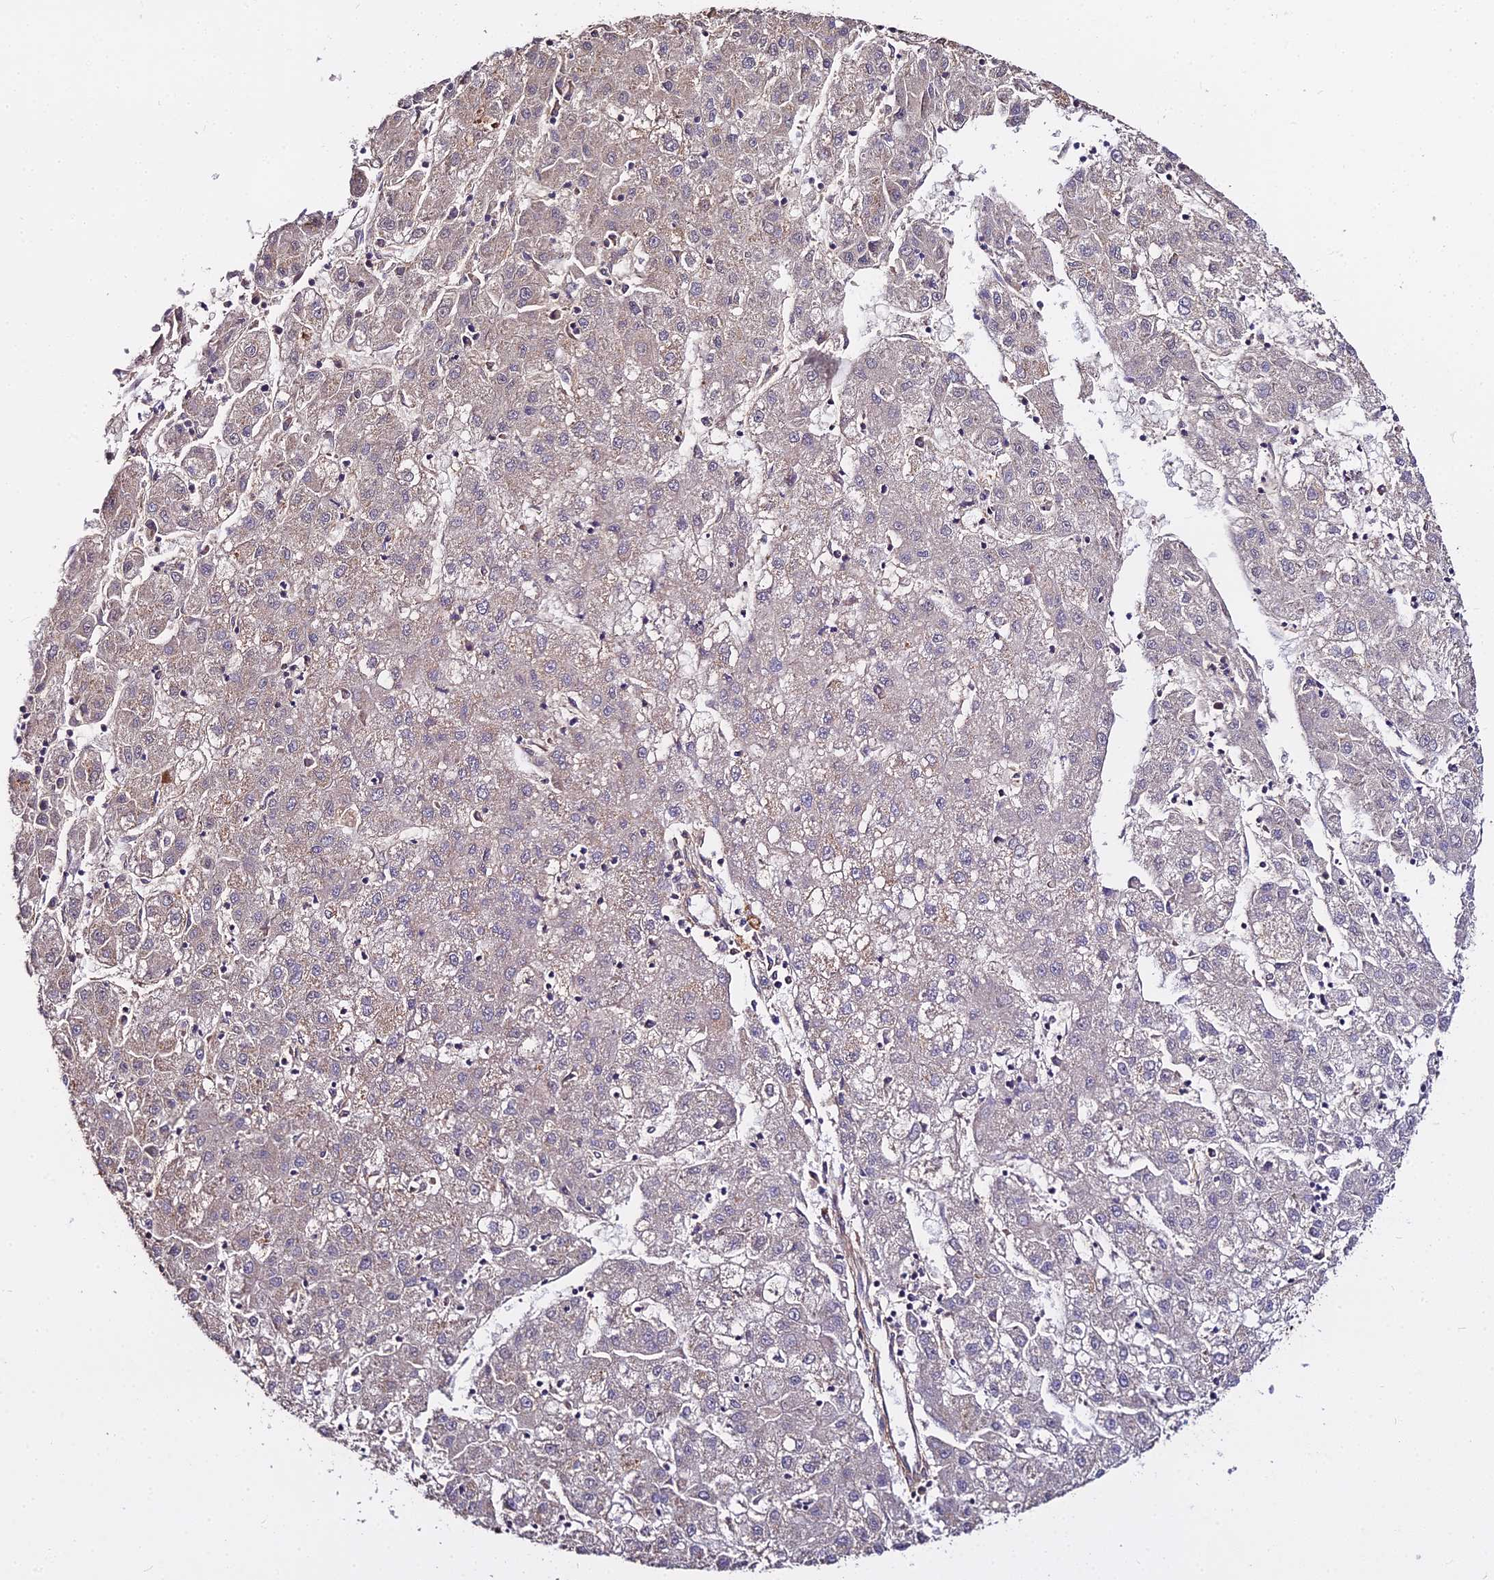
{"staining": {"intensity": "weak", "quantity": "<25%", "location": "cytoplasmic/membranous"}, "tissue": "liver cancer", "cell_type": "Tumor cells", "image_type": "cancer", "snomed": [{"axis": "morphology", "description": "Carcinoma, Hepatocellular, NOS"}, {"axis": "topography", "description": "Liver"}], "caption": "Liver cancer (hepatocellular carcinoma) was stained to show a protein in brown. There is no significant positivity in tumor cells.", "gene": "METTL13", "patient": {"sex": "male", "age": 72}}